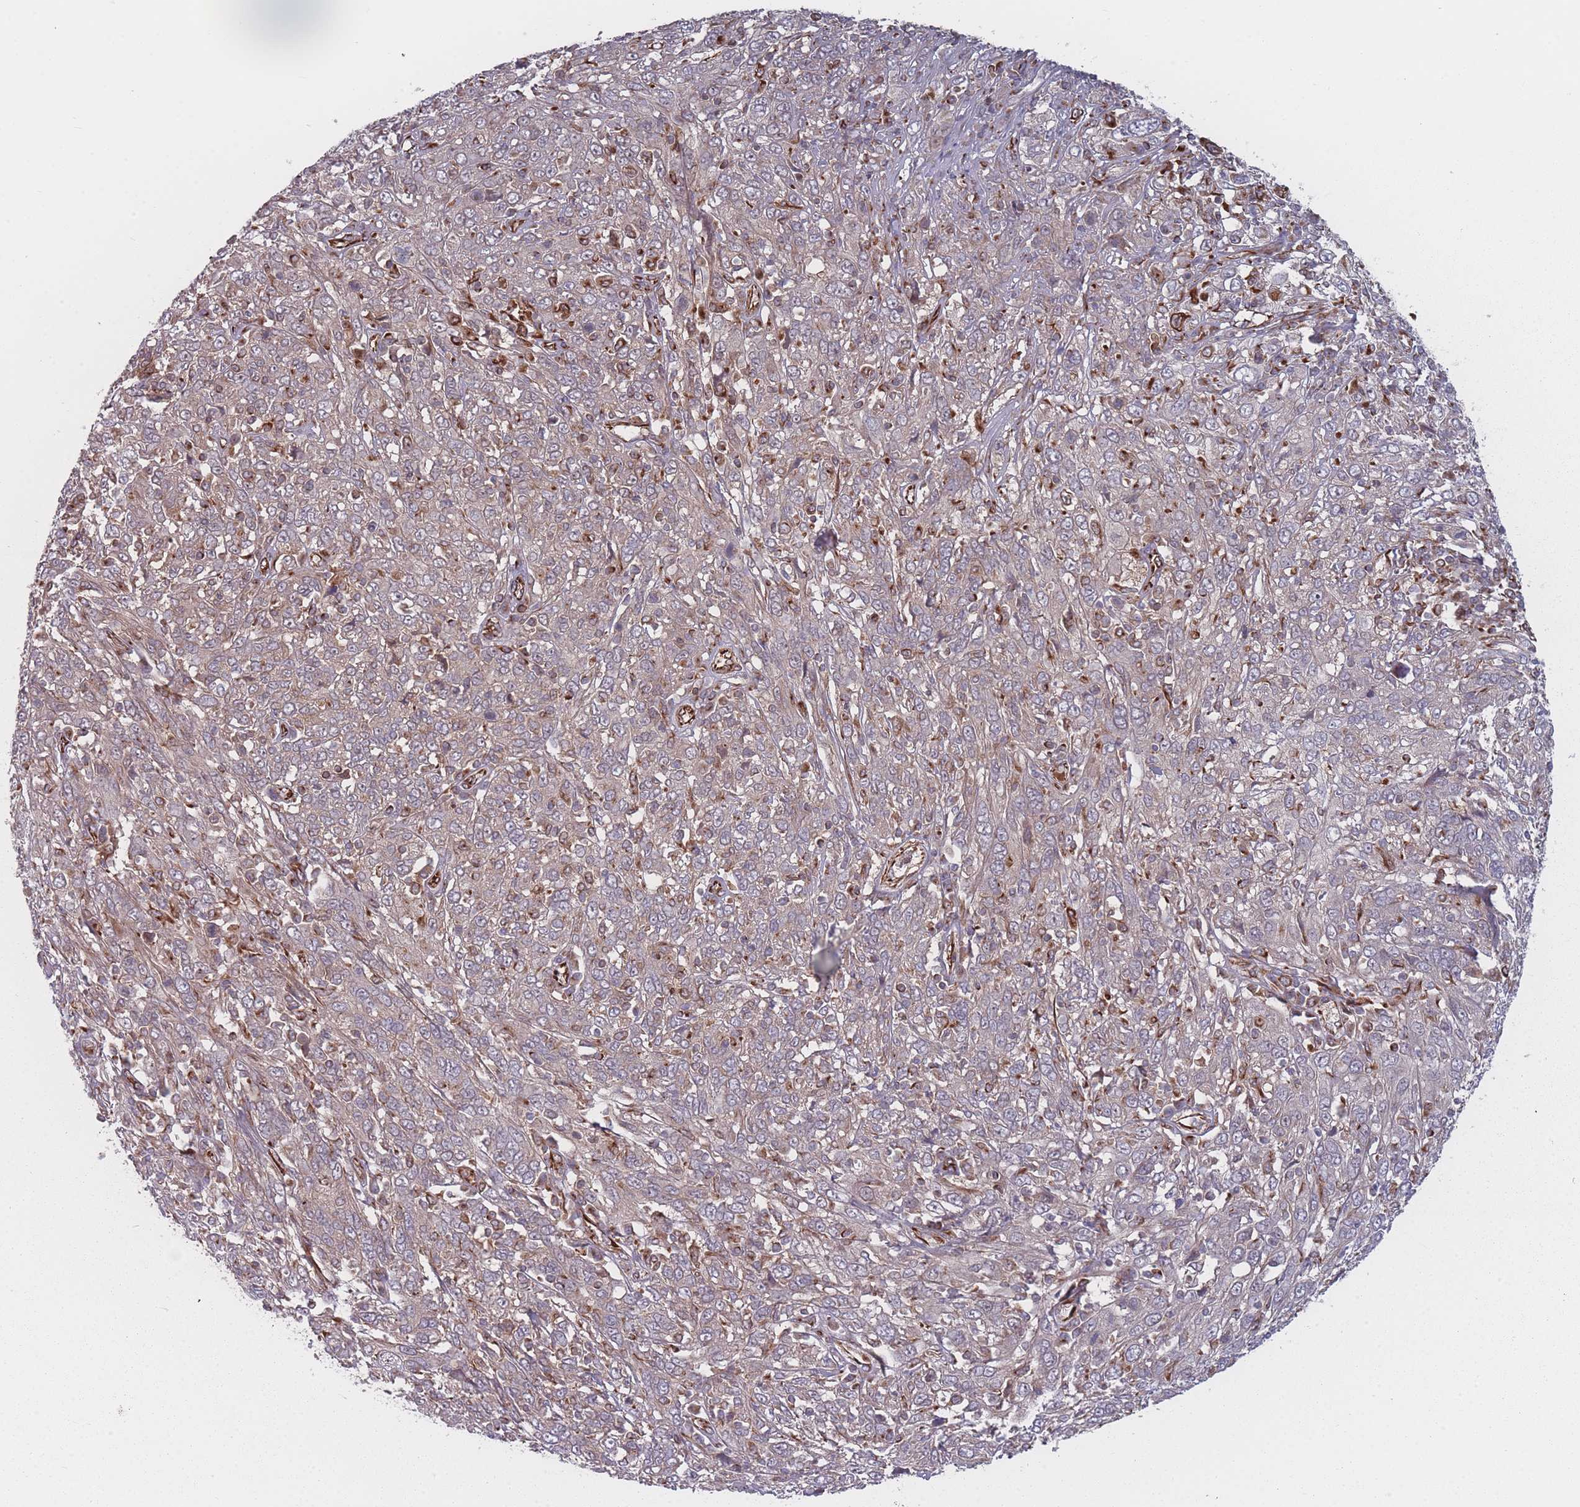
{"staining": {"intensity": "negative", "quantity": "none", "location": "none"}, "tissue": "cervical cancer", "cell_type": "Tumor cells", "image_type": "cancer", "snomed": [{"axis": "morphology", "description": "Squamous cell carcinoma, NOS"}, {"axis": "topography", "description": "Cervix"}], "caption": "Cervical cancer stained for a protein using IHC shows no expression tumor cells.", "gene": "EEF1AKMT2", "patient": {"sex": "female", "age": 46}}